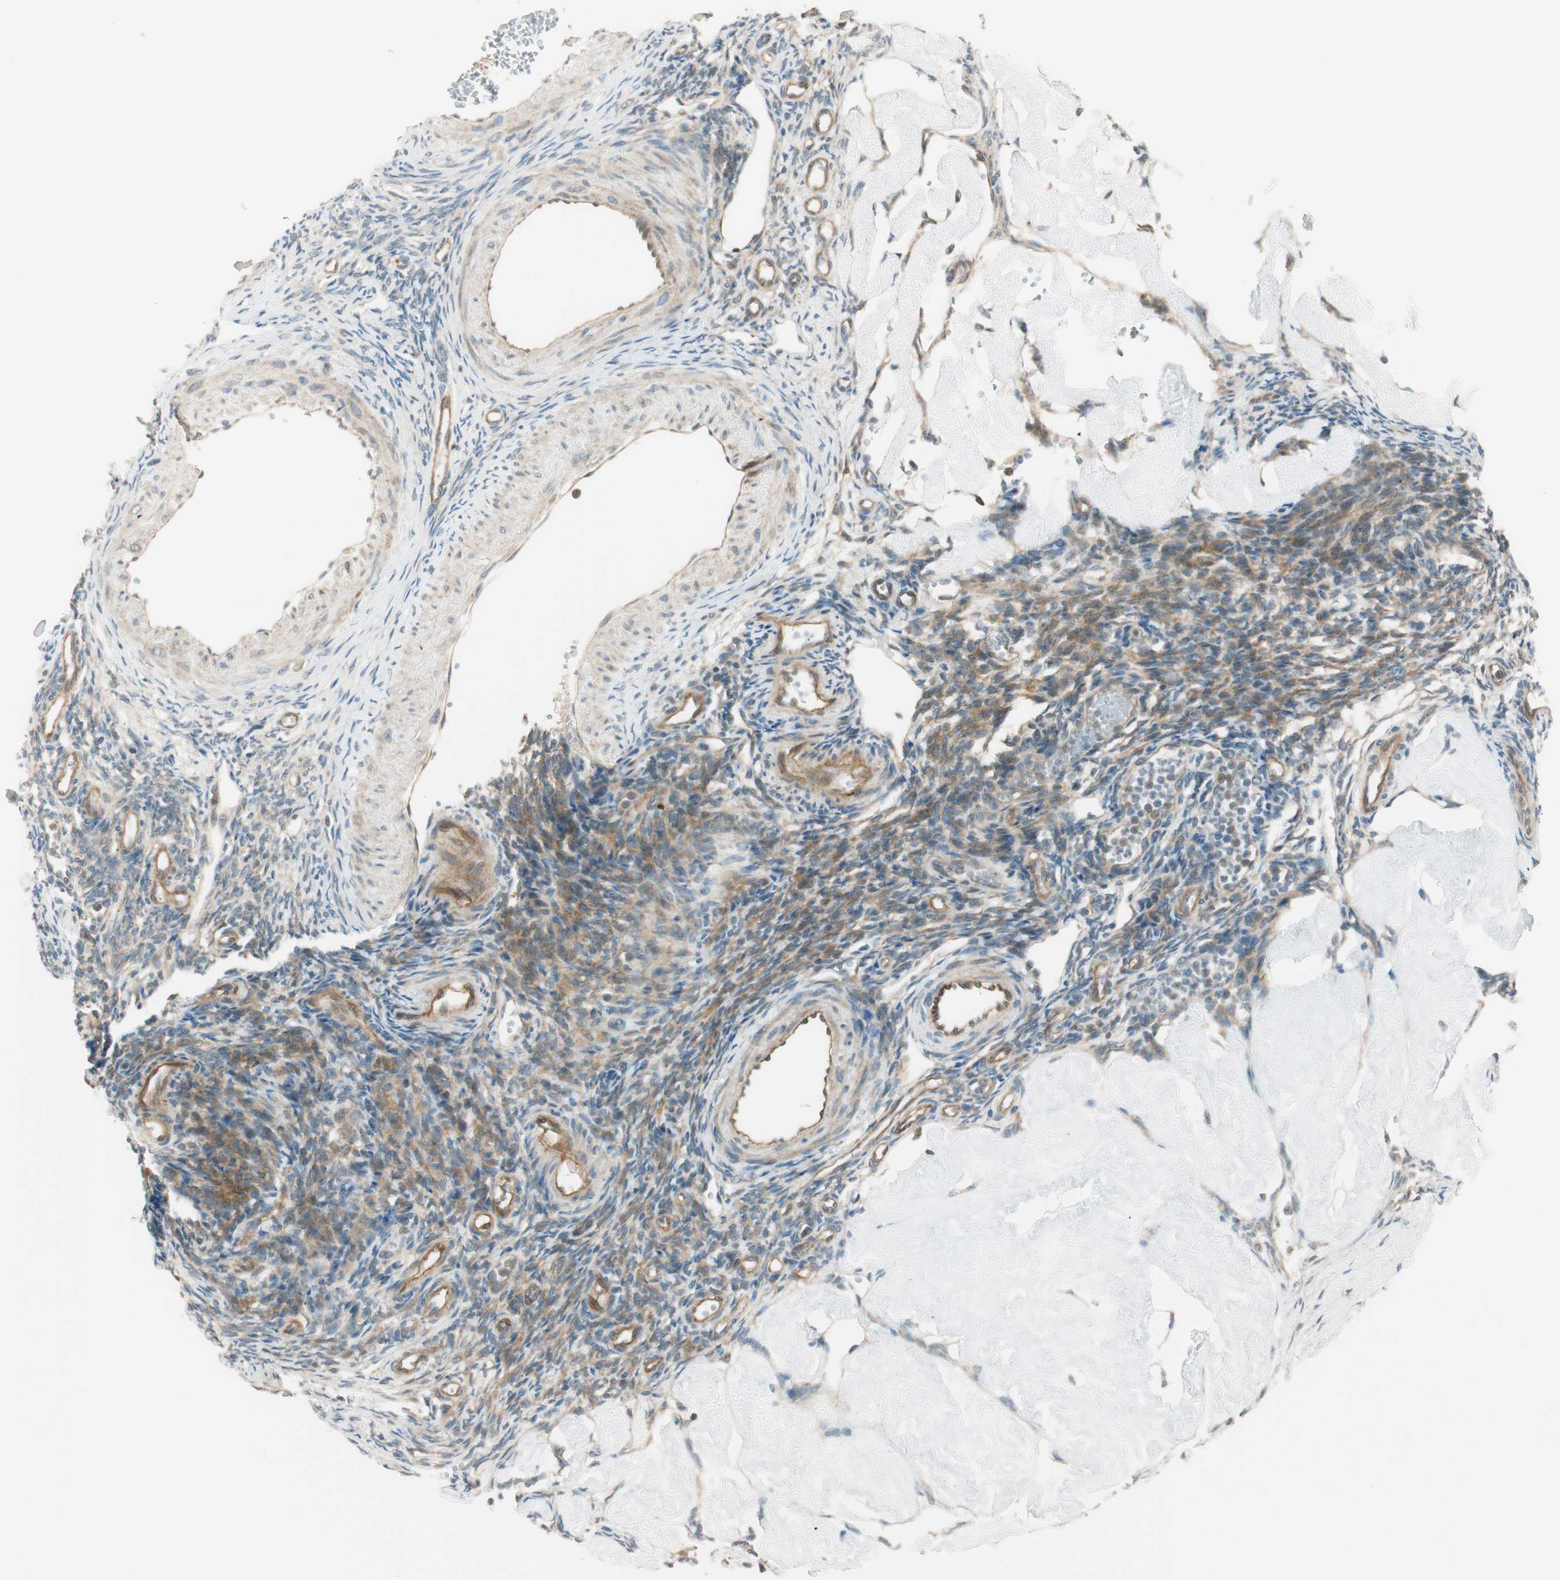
{"staining": {"intensity": "moderate", "quantity": "25%-75%", "location": "cytoplasmic/membranous"}, "tissue": "ovary", "cell_type": "Ovarian stroma cells", "image_type": "normal", "snomed": [{"axis": "morphology", "description": "Normal tissue, NOS"}, {"axis": "topography", "description": "Ovary"}], "caption": "DAB (3,3'-diaminobenzidine) immunohistochemical staining of normal ovary shows moderate cytoplasmic/membranous protein expression in about 25%-75% of ovarian stroma cells. (DAB IHC, brown staining for protein, blue staining for nuclei).", "gene": "PSMD8", "patient": {"sex": "female", "age": 33}}